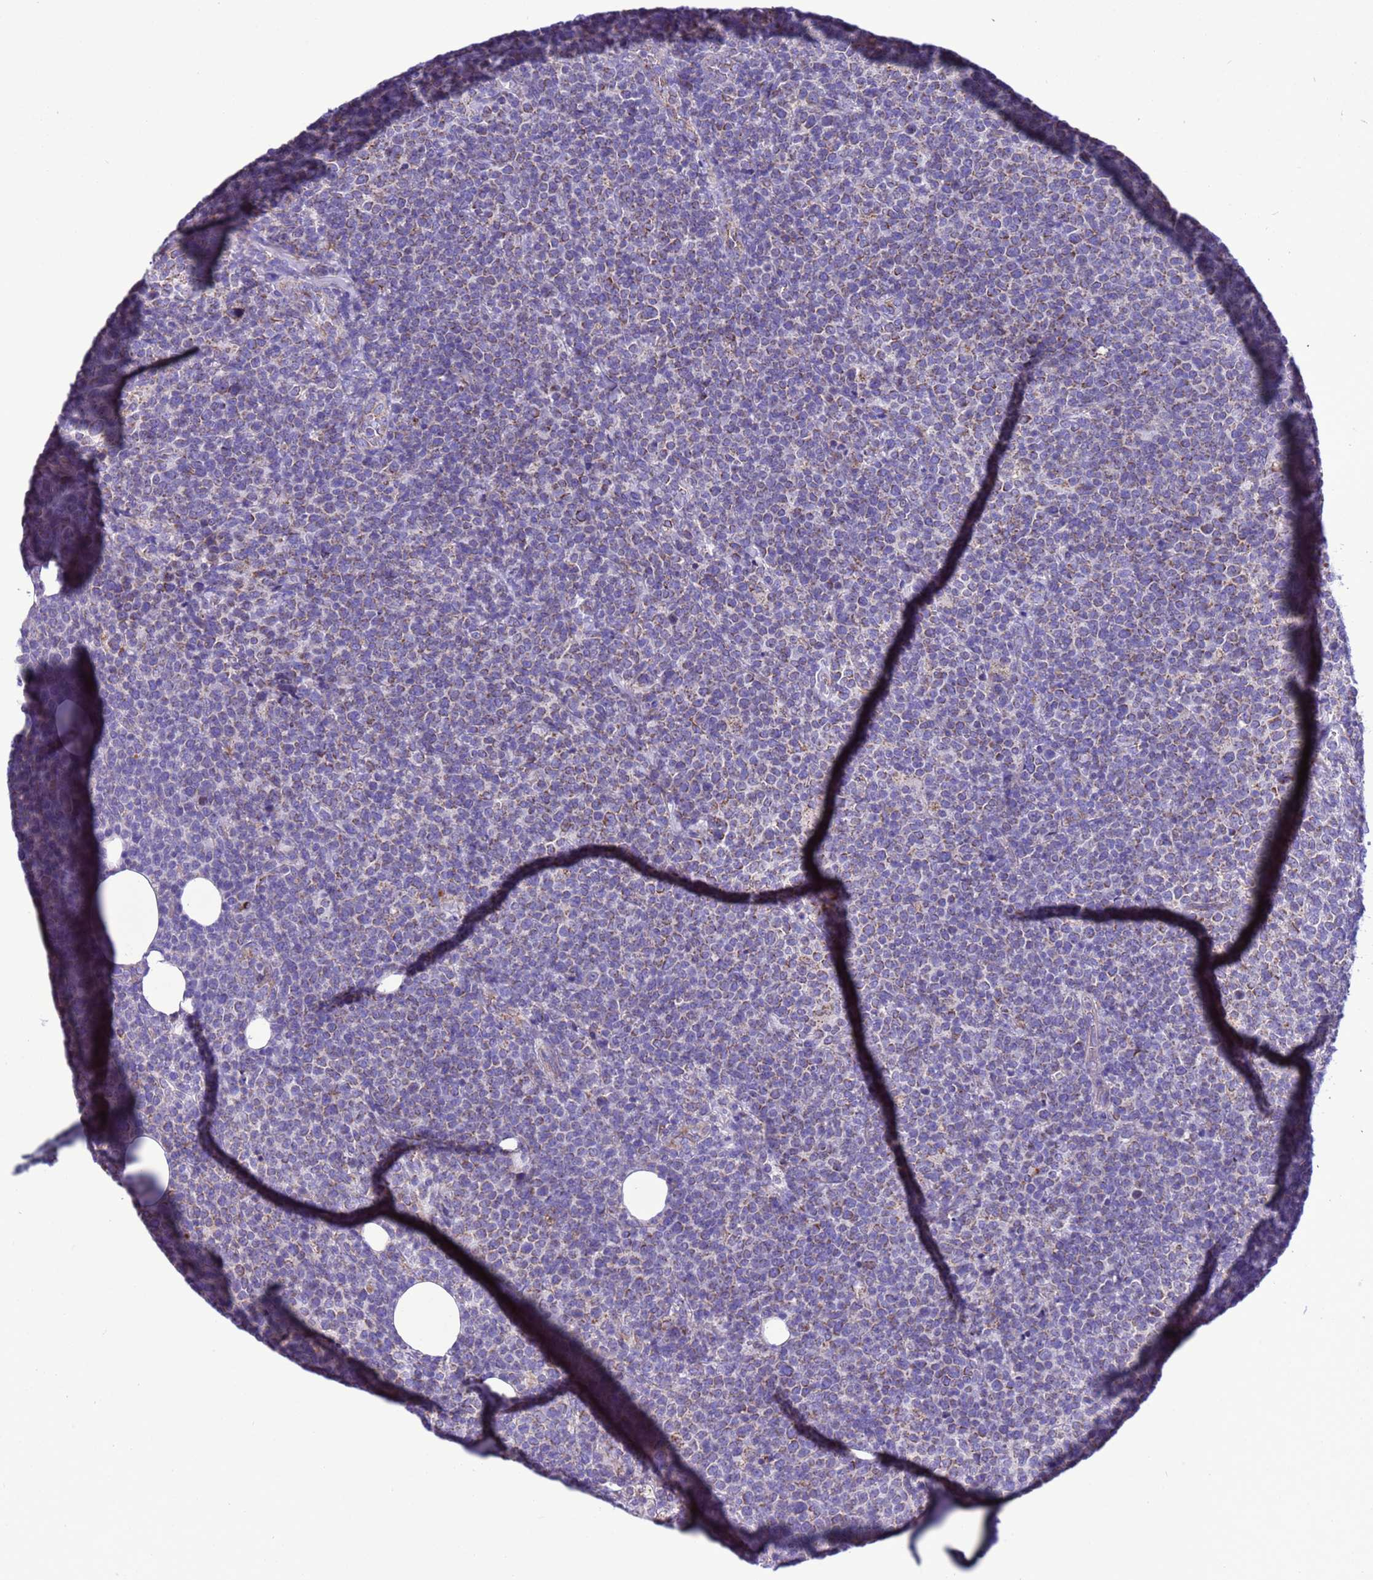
{"staining": {"intensity": "weak", "quantity": "25%-75%", "location": "cytoplasmic/membranous"}, "tissue": "lymphoma", "cell_type": "Tumor cells", "image_type": "cancer", "snomed": [{"axis": "morphology", "description": "Malignant lymphoma, non-Hodgkin's type, High grade"}, {"axis": "topography", "description": "Lymph node"}], "caption": "Immunohistochemistry (IHC) photomicrograph of human lymphoma stained for a protein (brown), which shows low levels of weak cytoplasmic/membranous expression in about 25%-75% of tumor cells.", "gene": "CCDC191", "patient": {"sex": "male", "age": 61}}